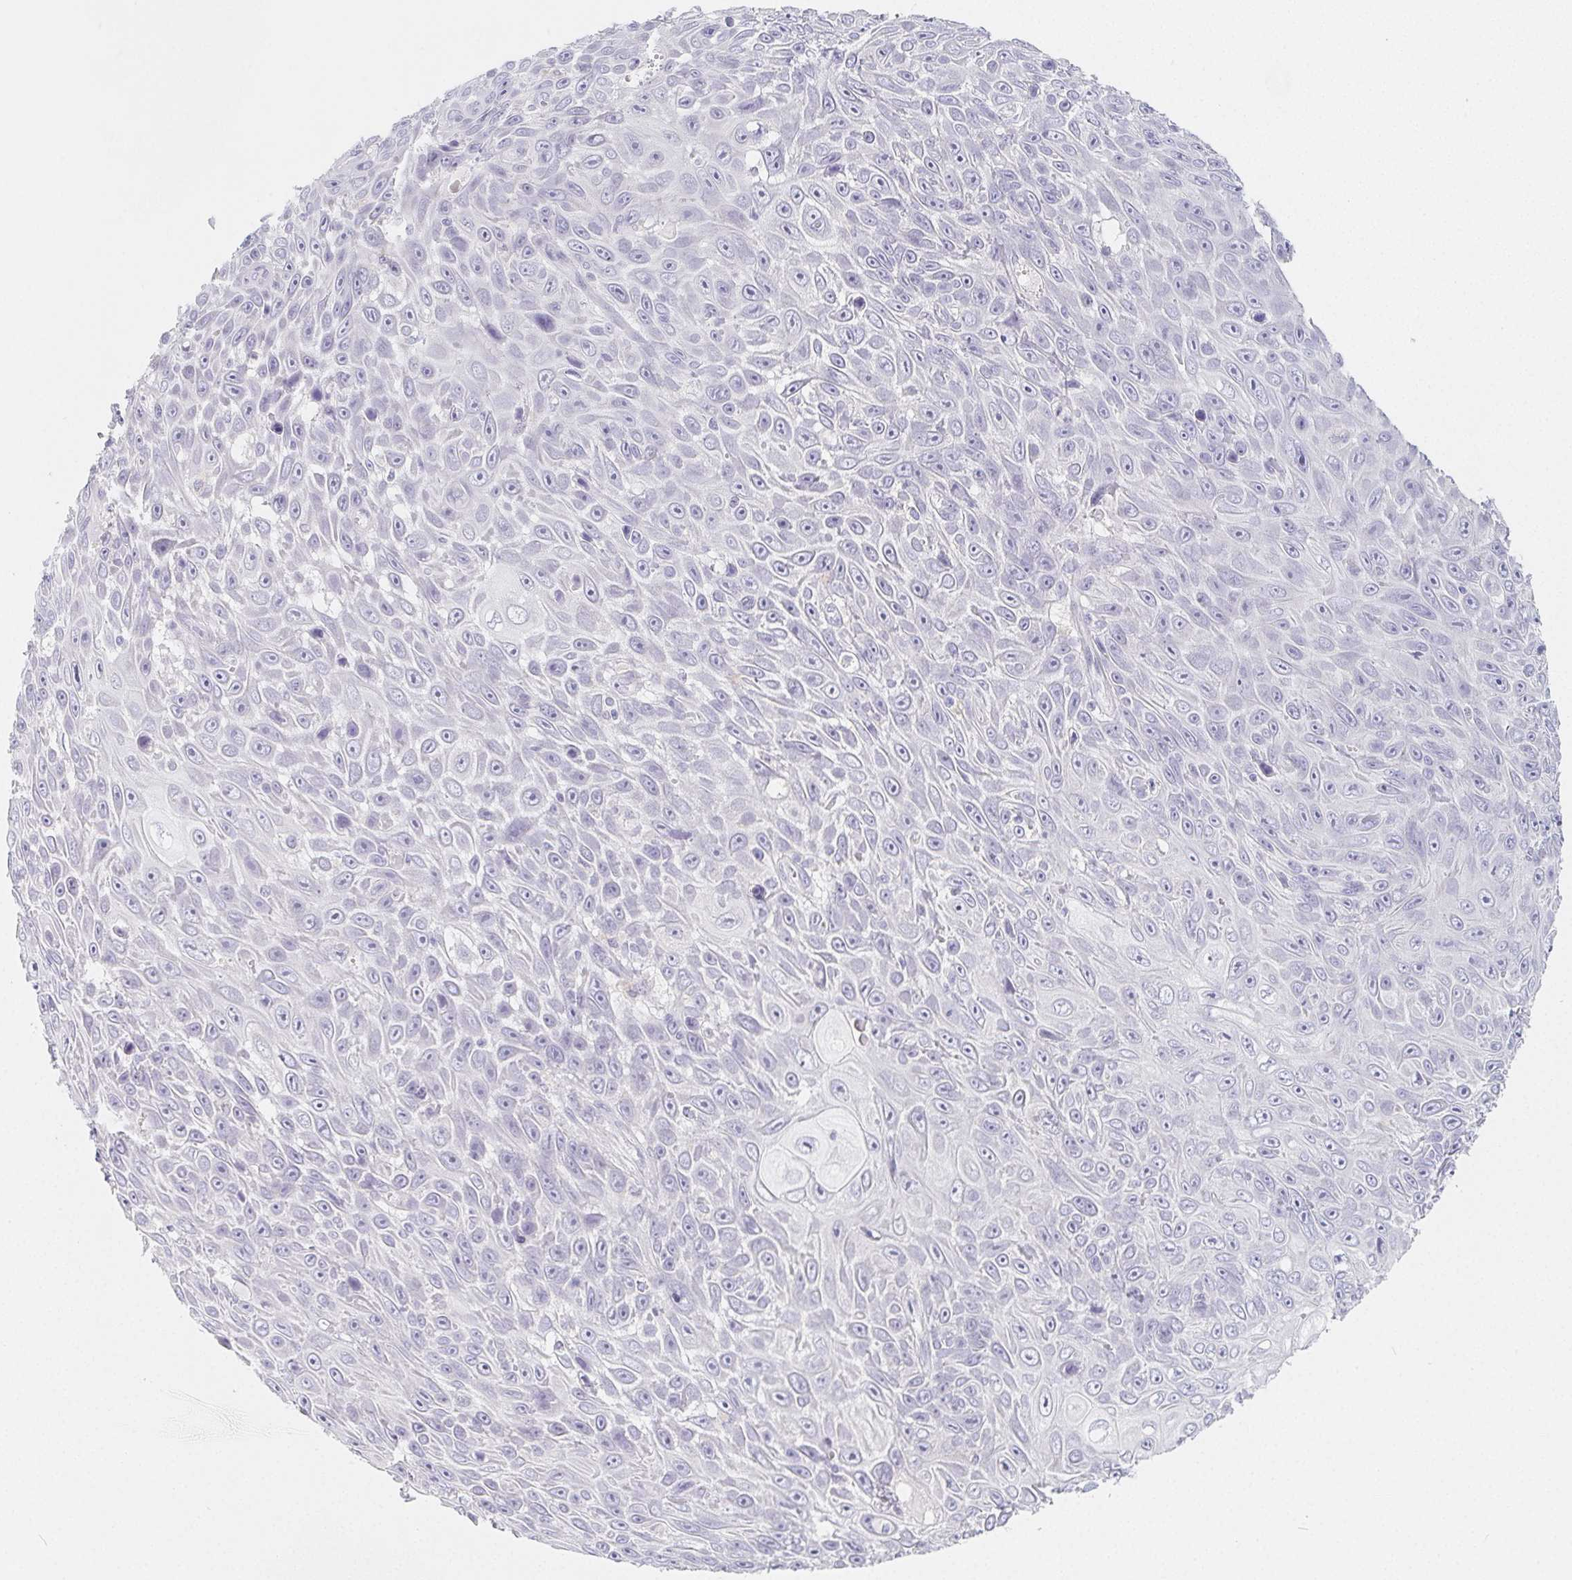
{"staining": {"intensity": "negative", "quantity": "none", "location": "none"}, "tissue": "skin cancer", "cell_type": "Tumor cells", "image_type": "cancer", "snomed": [{"axis": "morphology", "description": "Squamous cell carcinoma, NOS"}, {"axis": "topography", "description": "Skin"}], "caption": "This is an immunohistochemistry (IHC) image of human squamous cell carcinoma (skin). There is no staining in tumor cells.", "gene": "GLIPR1L1", "patient": {"sex": "male", "age": 82}}